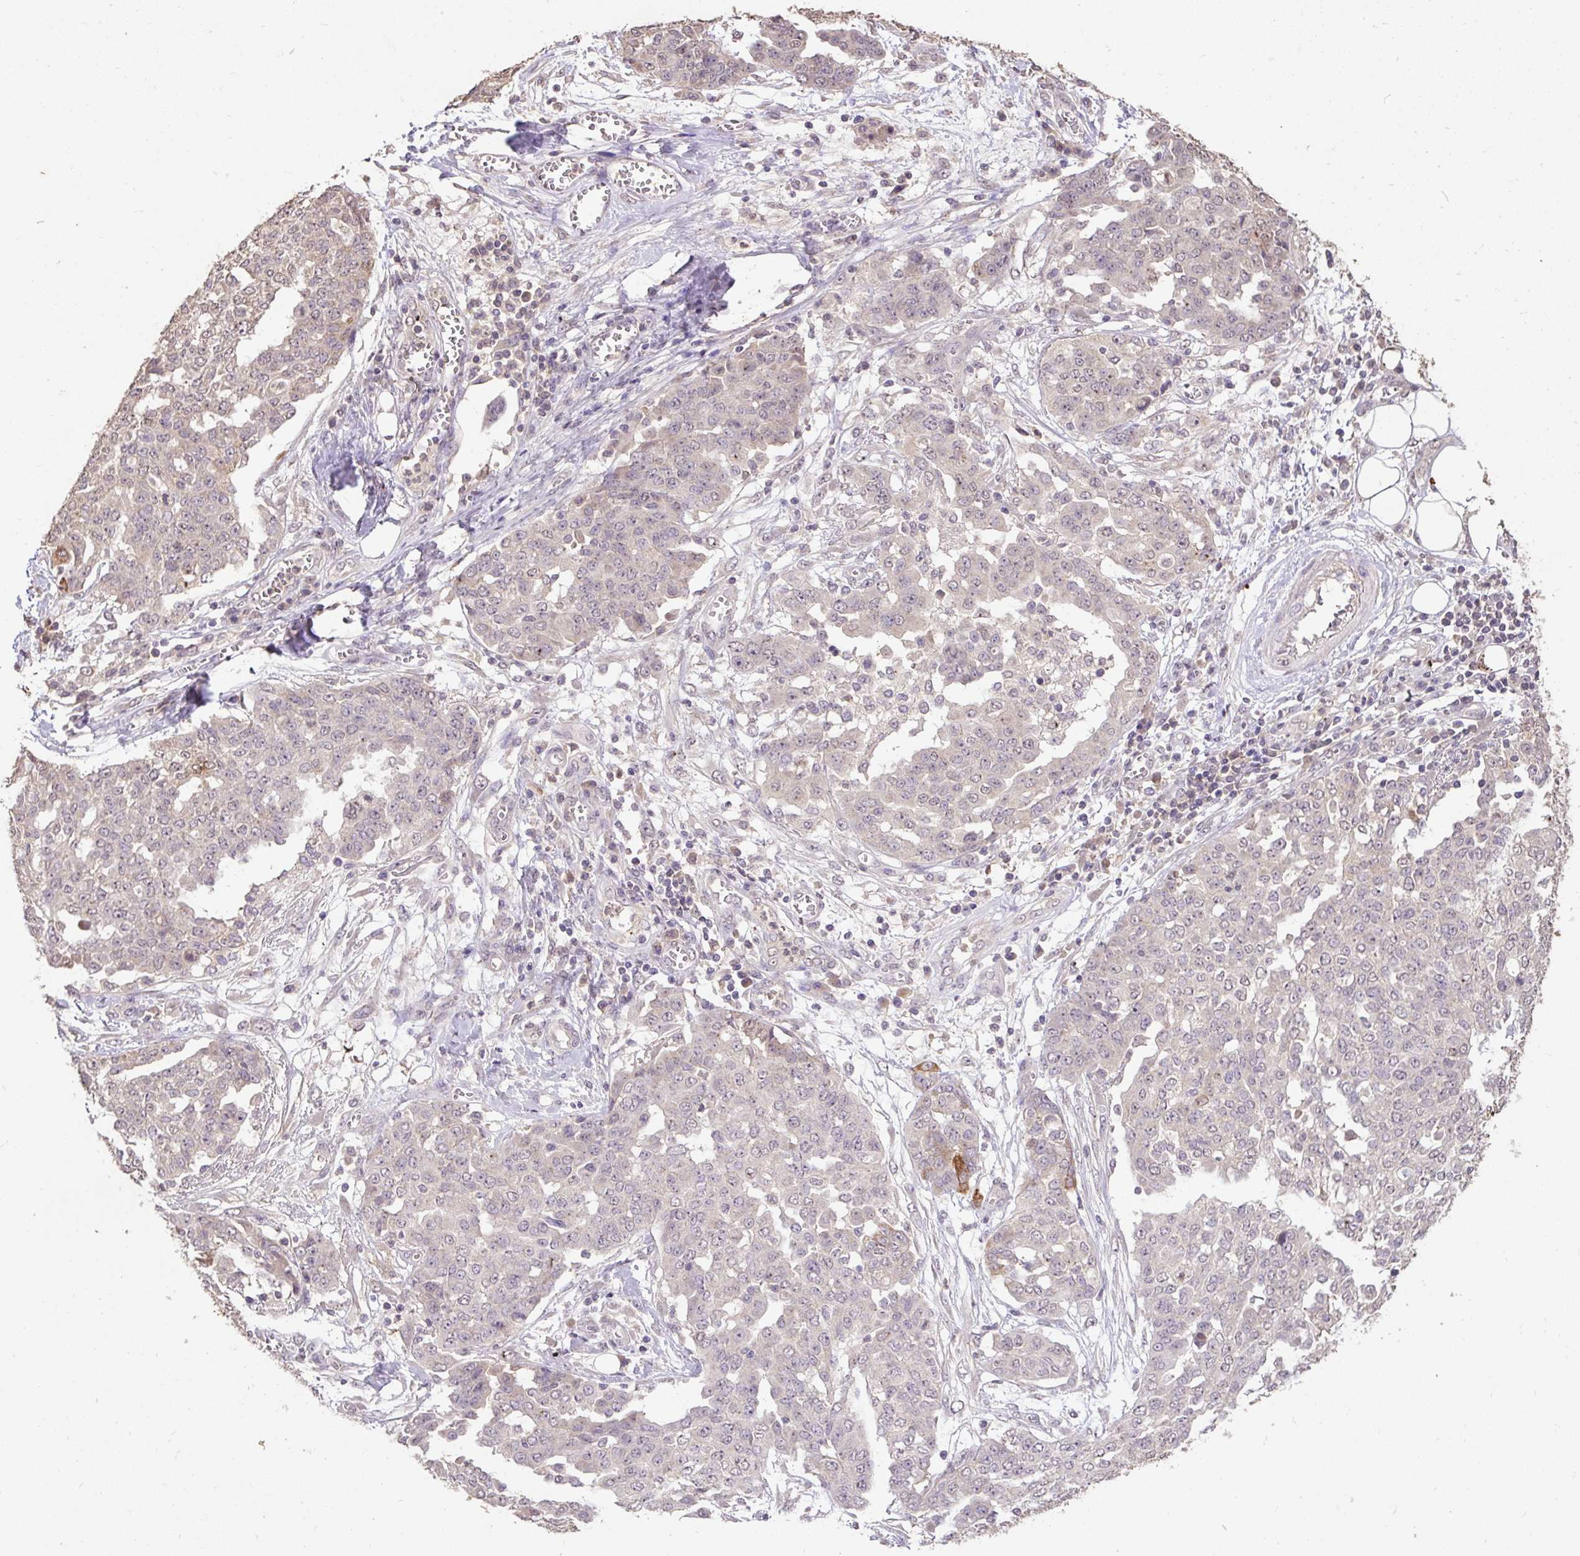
{"staining": {"intensity": "negative", "quantity": "none", "location": "none"}, "tissue": "ovarian cancer", "cell_type": "Tumor cells", "image_type": "cancer", "snomed": [{"axis": "morphology", "description": "Cystadenocarcinoma, serous, NOS"}, {"axis": "topography", "description": "Soft tissue"}, {"axis": "topography", "description": "Ovary"}], "caption": "Tumor cells show no significant protein staining in serous cystadenocarcinoma (ovarian).", "gene": "LRTM2", "patient": {"sex": "female", "age": 57}}